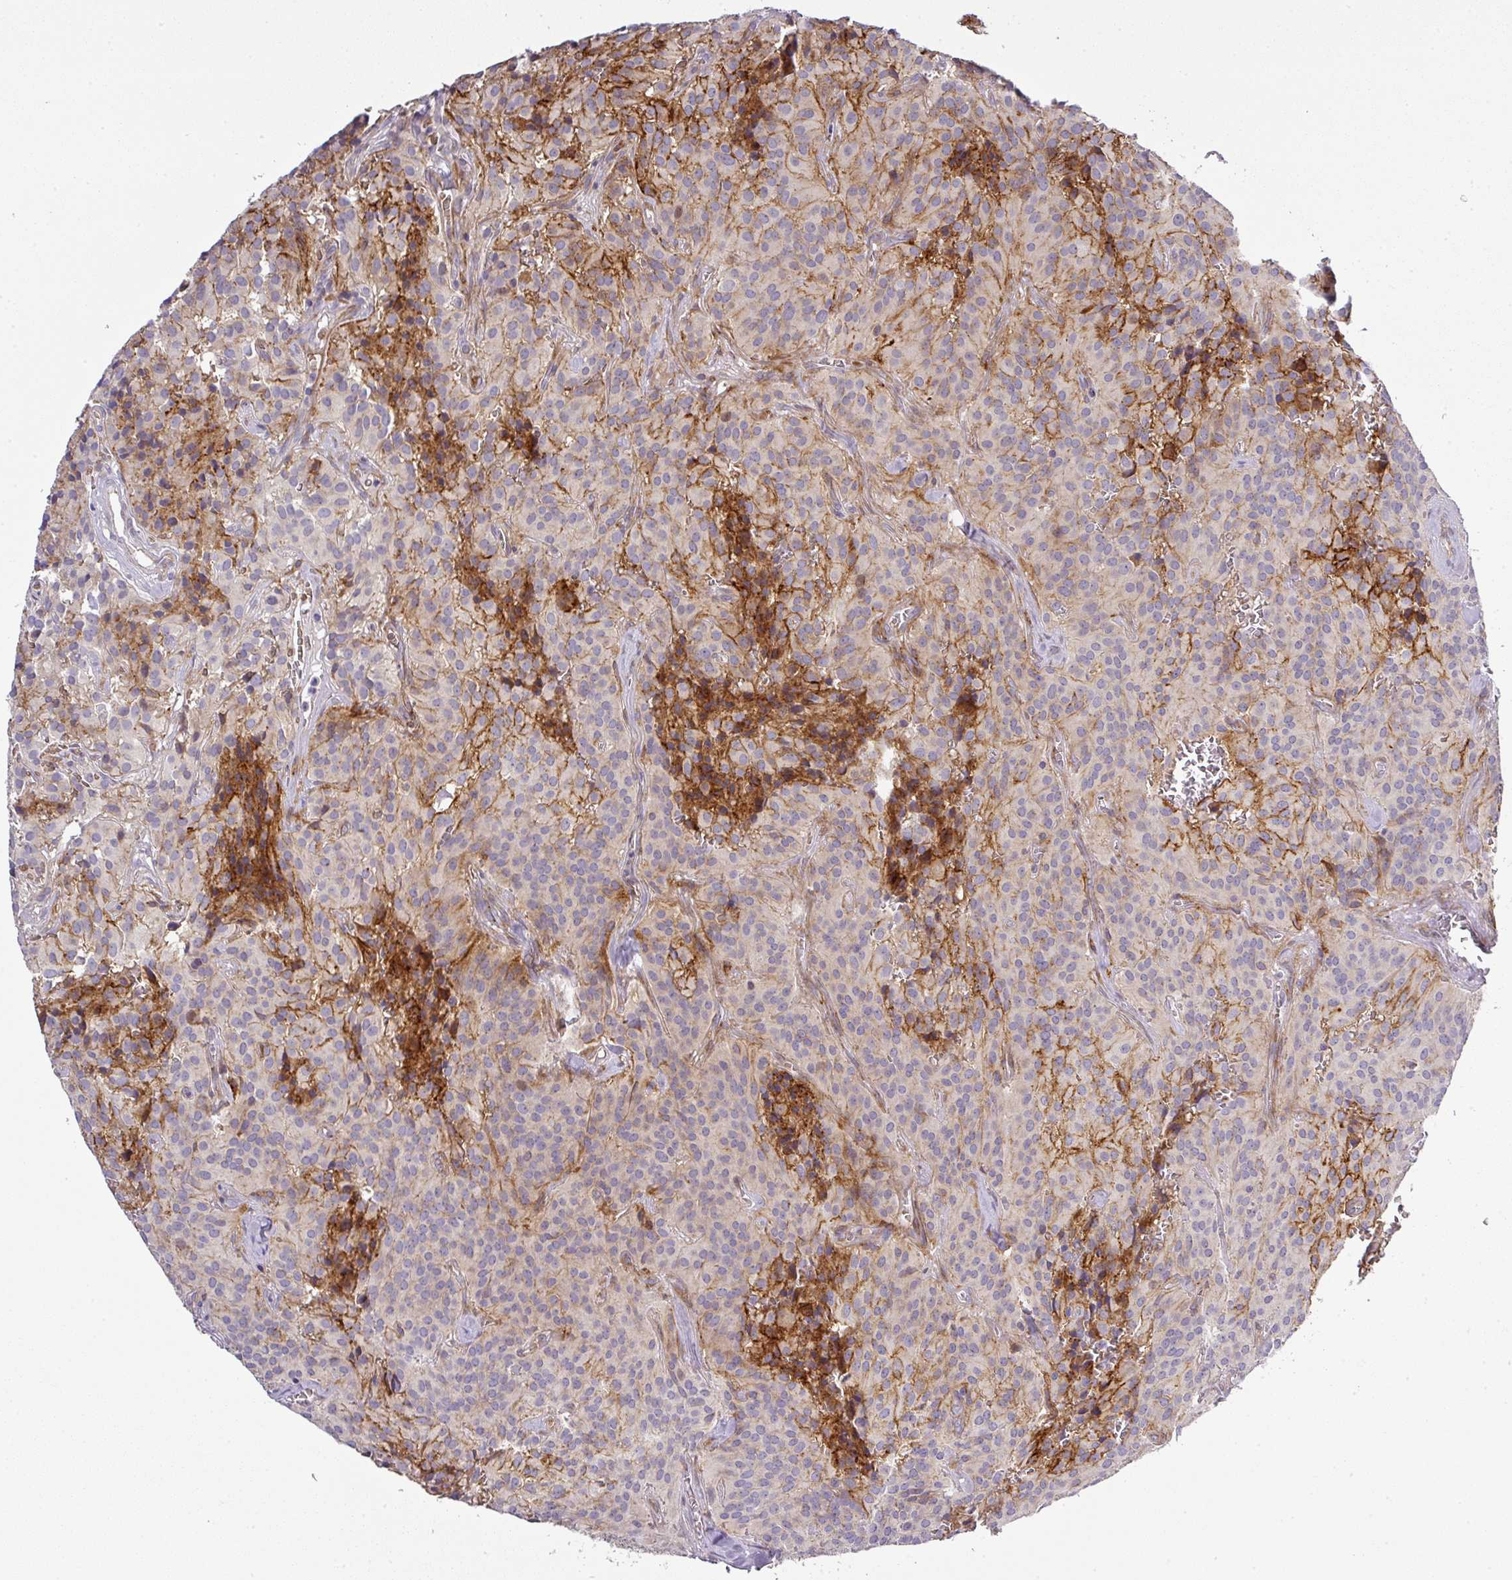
{"staining": {"intensity": "negative", "quantity": "none", "location": "none"}, "tissue": "glioma", "cell_type": "Tumor cells", "image_type": "cancer", "snomed": [{"axis": "morphology", "description": "Glioma, malignant, Low grade"}, {"axis": "topography", "description": "Brain"}], "caption": "Micrograph shows no significant protein expression in tumor cells of low-grade glioma (malignant).", "gene": "ATP6V1F", "patient": {"sex": "male", "age": 42}}